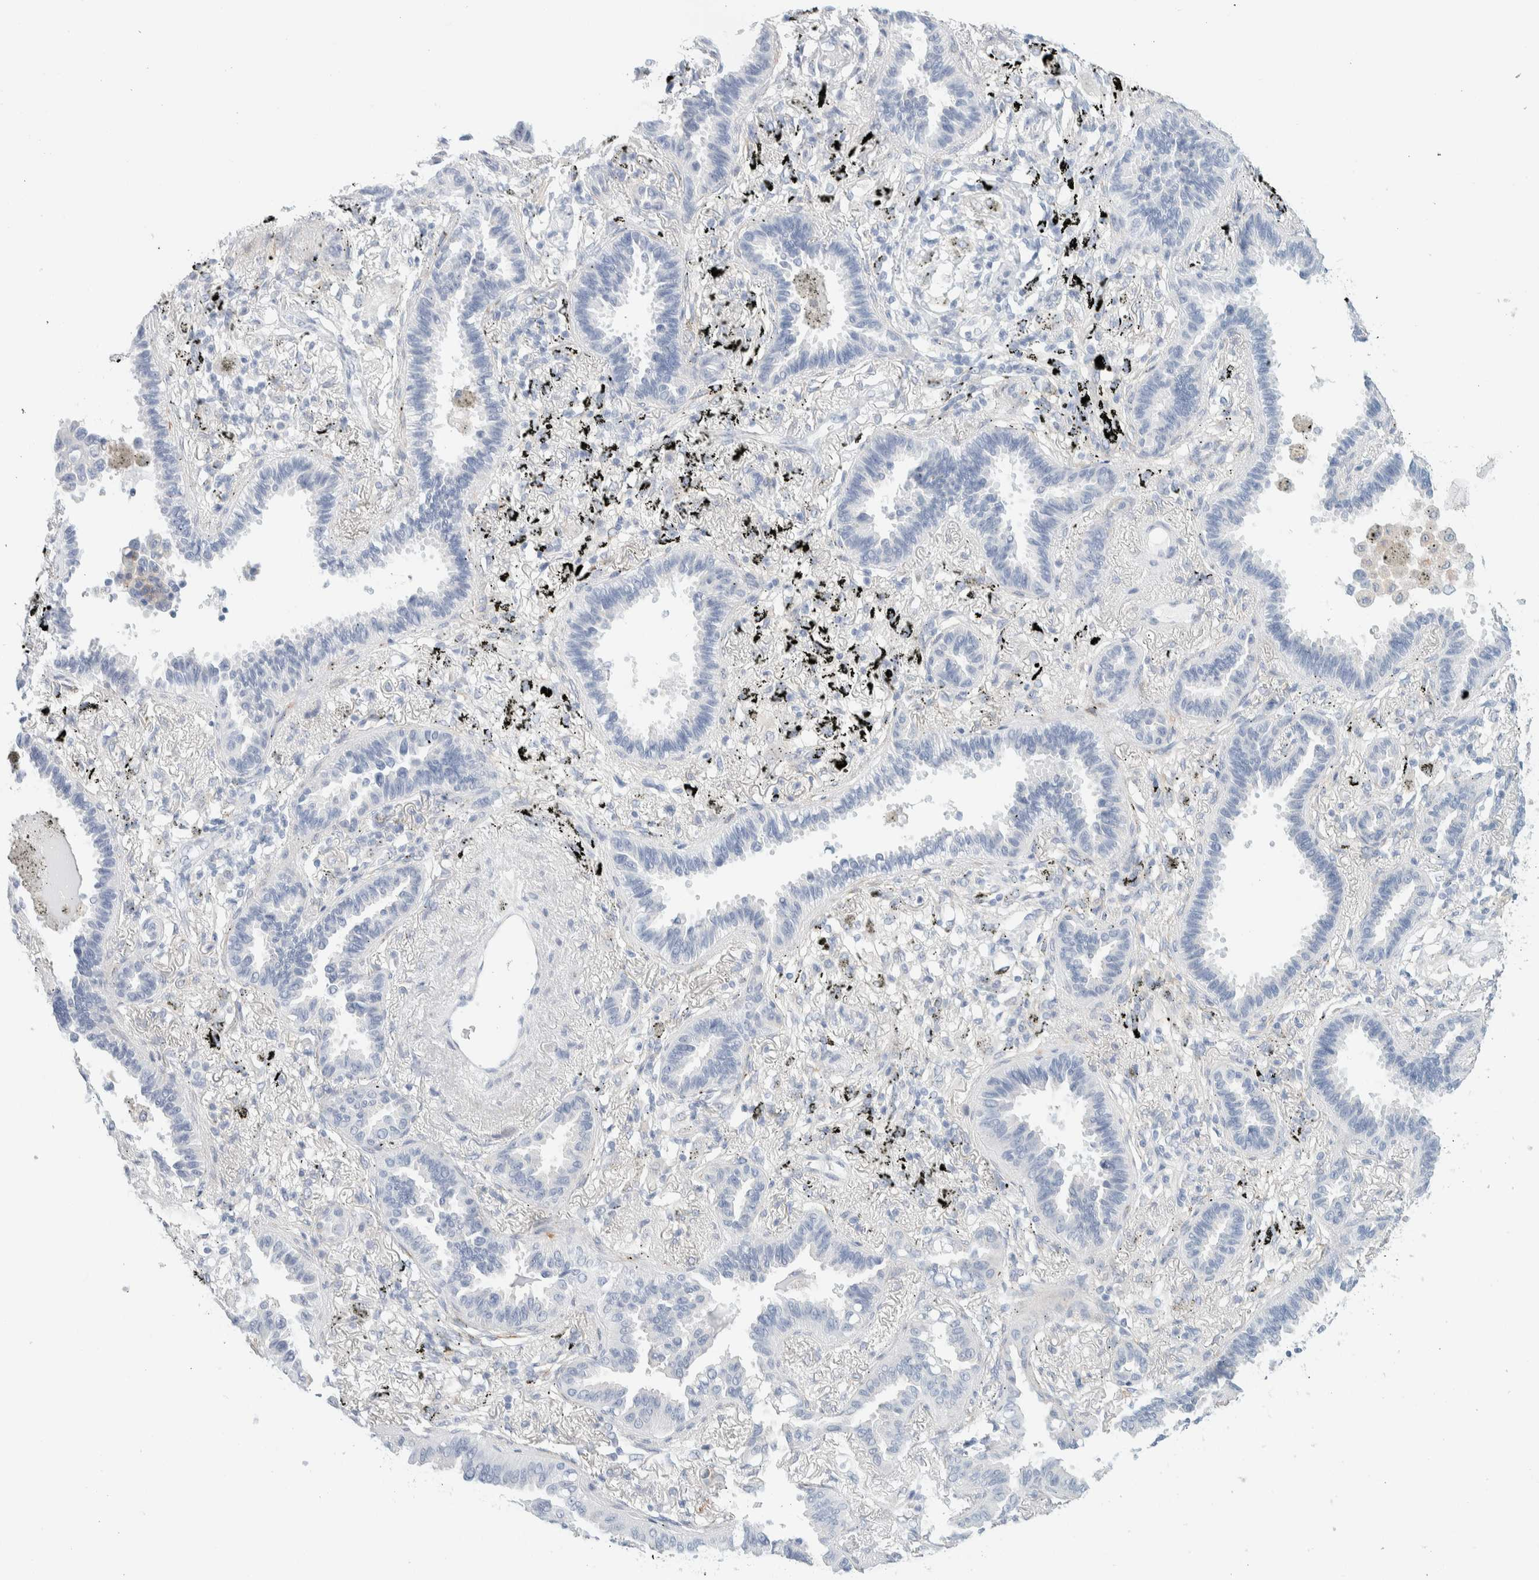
{"staining": {"intensity": "negative", "quantity": "none", "location": "none"}, "tissue": "lung cancer", "cell_type": "Tumor cells", "image_type": "cancer", "snomed": [{"axis": "morphology", "description": "Adenocarcinoma, NOS"}, {"axis": "topography", "description": "Lung"}], "caption": "High power microscopy histopathology image of an immunohistochemistry photomicrograph of lung cancer (adenocarcinoma), revealing no significant expression in tumor cells. Brightfield microscopy of immunohistochemistry stained with DAB (3,3'-diaminobenzidine) (brown) and hematoxylin (blue), captured at high magnification.", "gene": "ATCAY", "patient": {"sex": "male", "age": 59}}